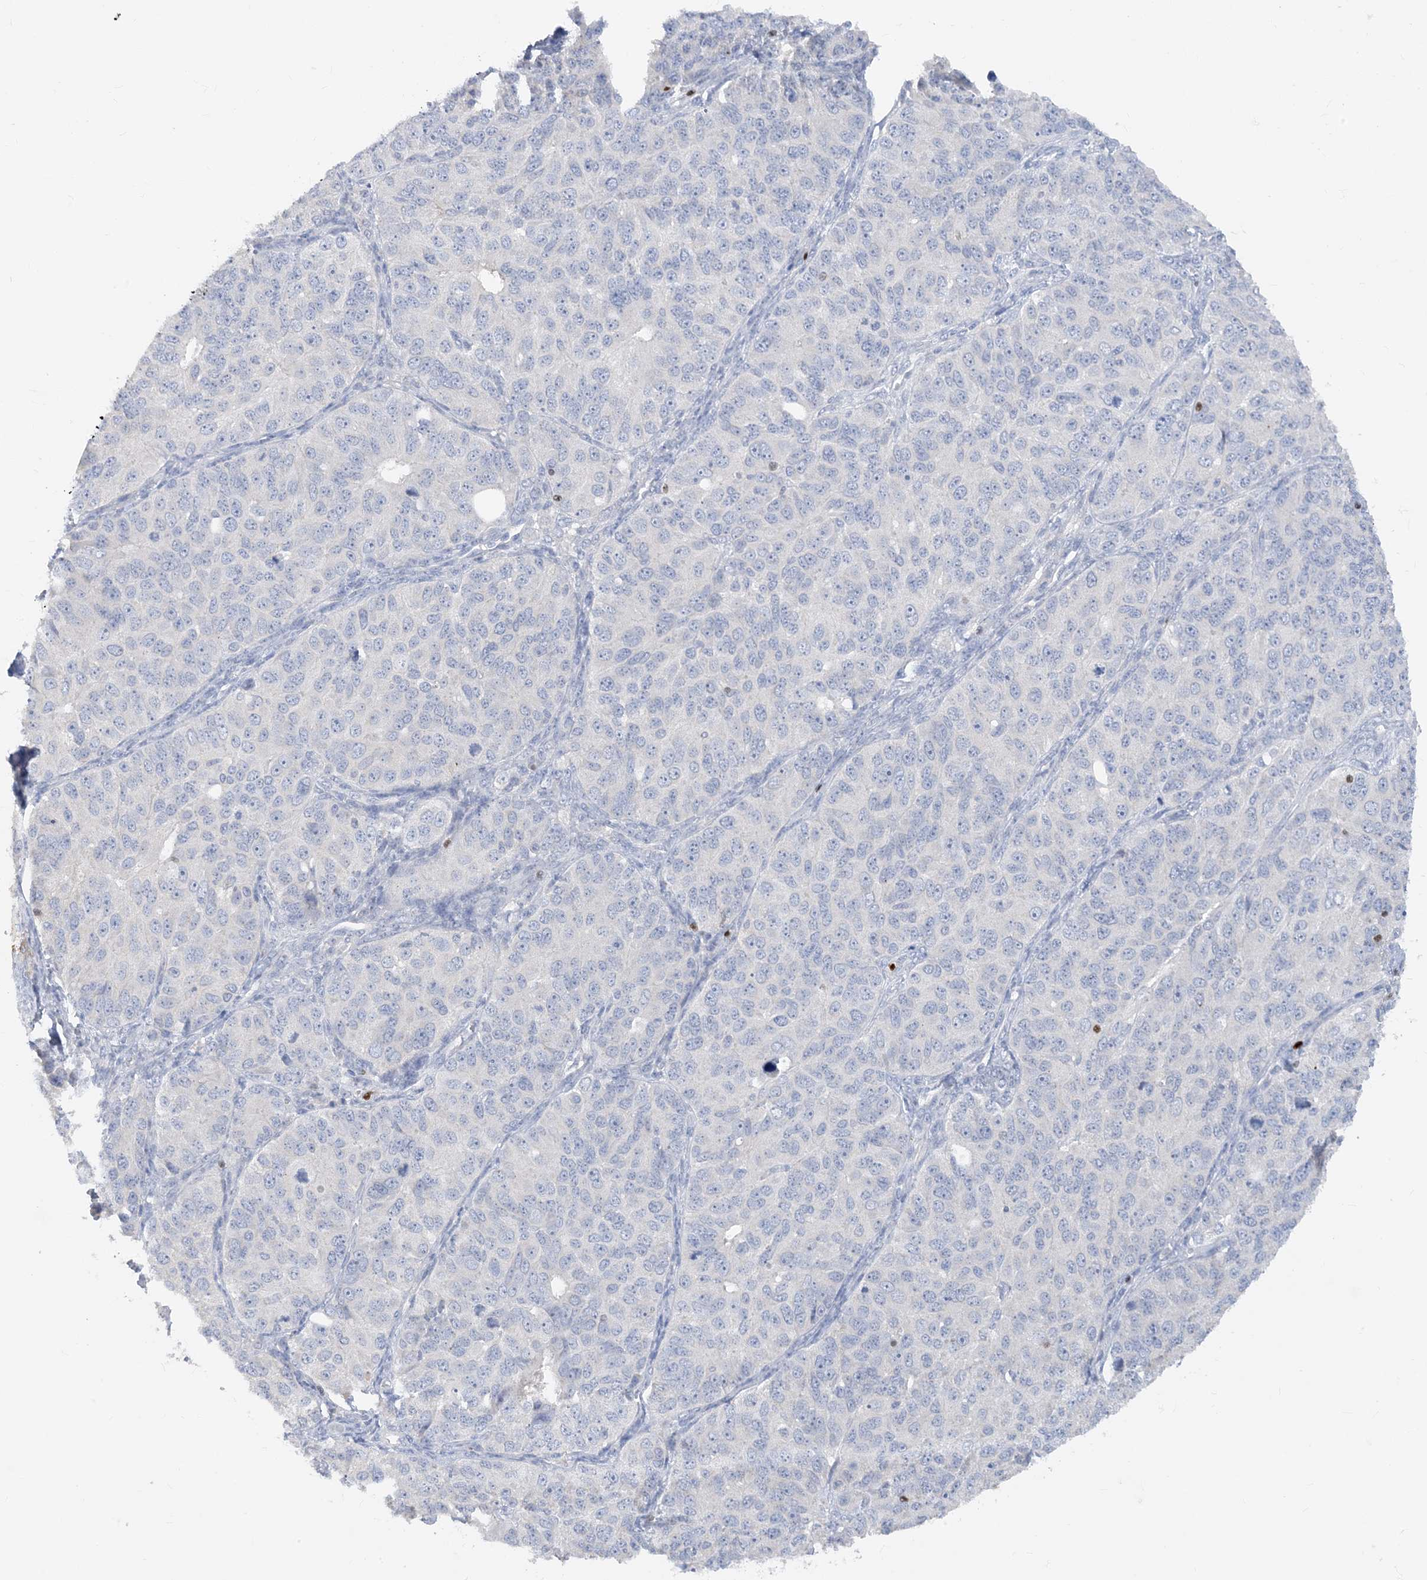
{"staining": {"intensity": "negative", "quantity": "none", "location": "none"}, "tissue": "ovarian cancer", "cell_type": "Tumor cells", "image_type": "cancer", "snomed": [{"axis": "morphology", "description": "Carcinoma, endometroid"}, {"axis": "topography", "description": "Ovary"}], "caption": "There is no significant positivity in tumor cells of ovarian cancer (endometroid carcinoma).", "gene": "TBX21", "patient": {"sex": "female", "age": 51}}